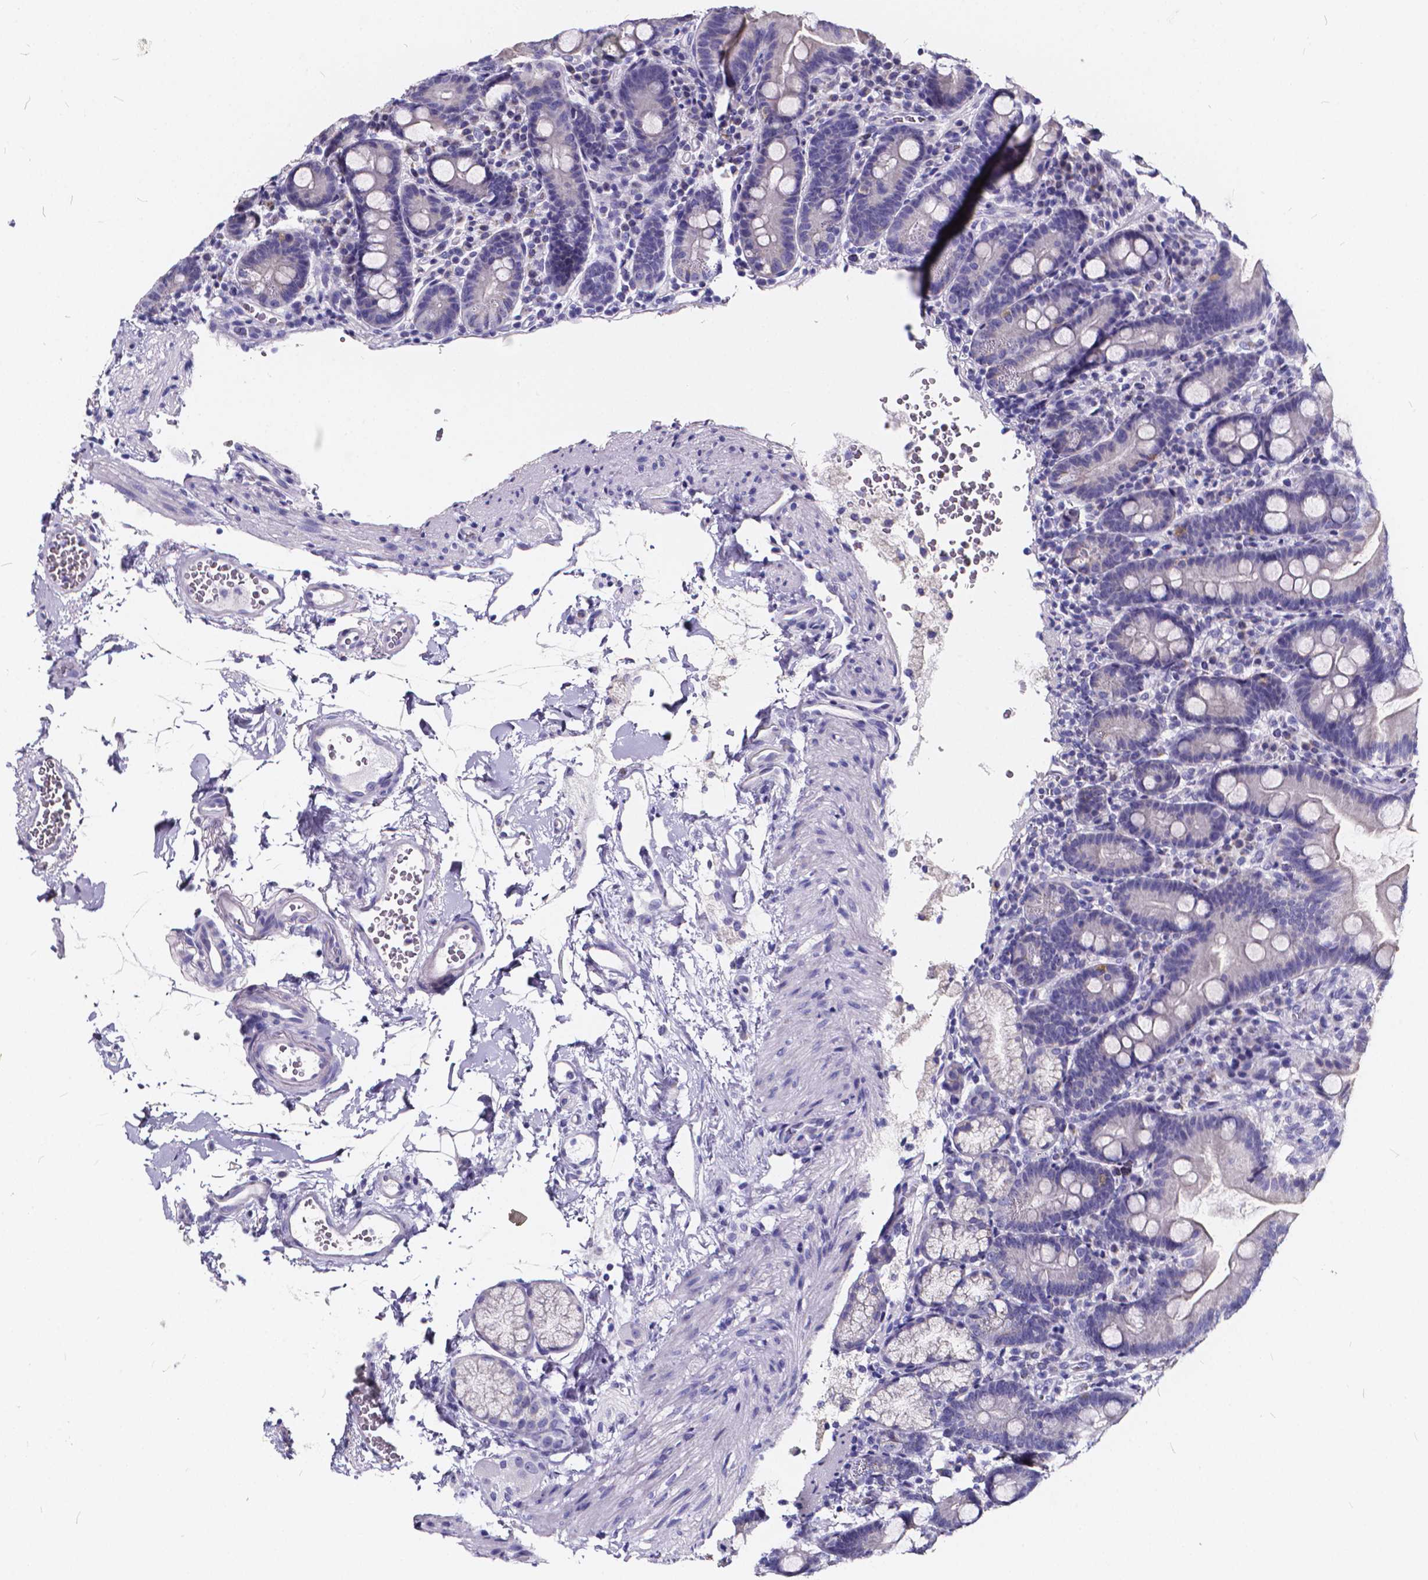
{"staining": {"intensity": "negative", "quantity": "none", "location": "none"}, "tissue": "duodenum", "cell_type": "Glandular cells", "image_type": "normal", "snomed": [{"axis": "morphology", "description": "Normal tissue, NOS"}, {"axis": "topography", "description": "Duodenum"}], "caption": "Duodenum stained for a protein using immunohistochemistry shows no positivity glandular cells.", "gene": "SPEF2", "patient": {"sex": "male", "age": 59}}